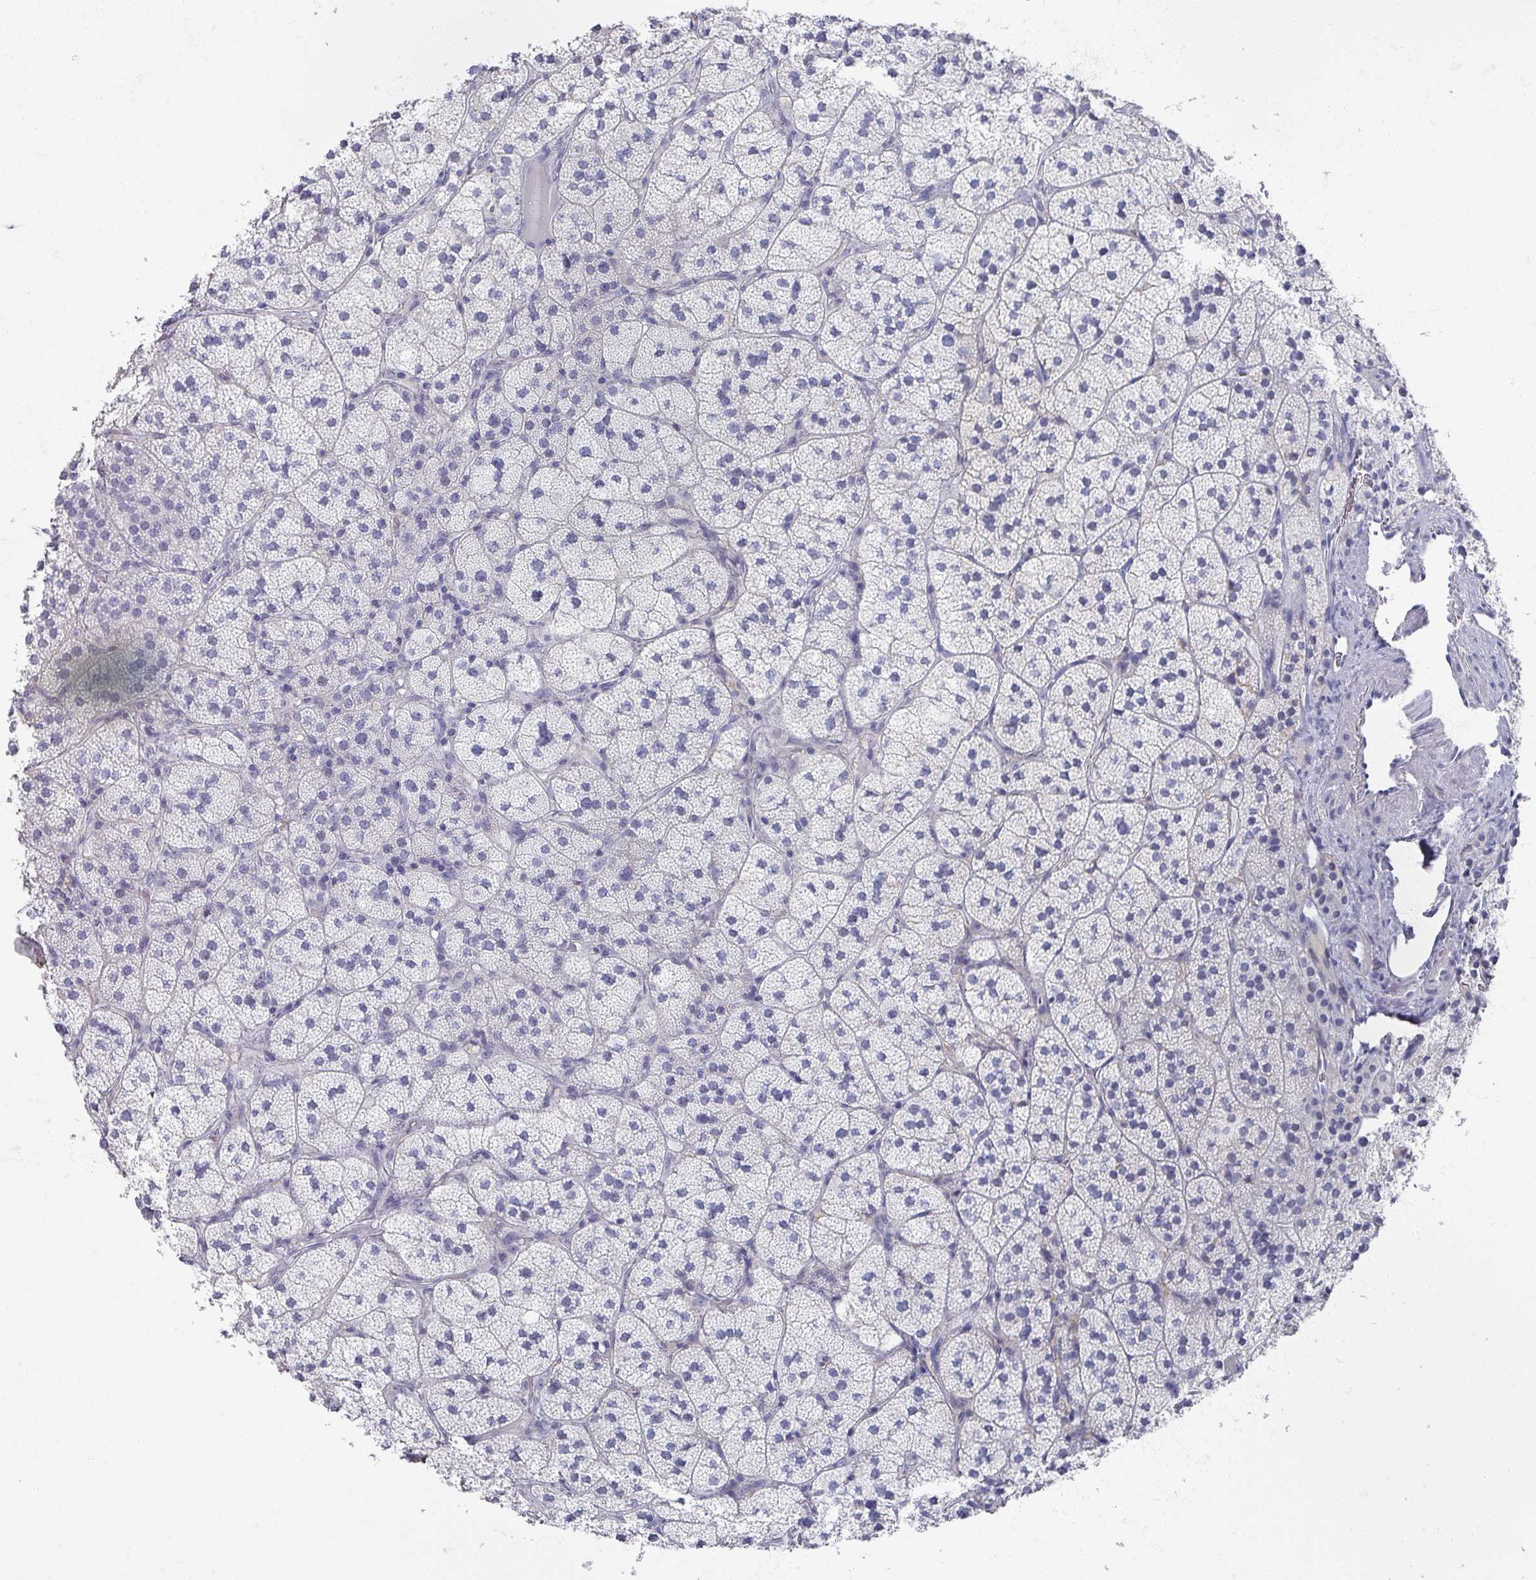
{"staining": {"intensity": "negative", "quantity": "none", "location": "none"}, "tissue": "adrenal gland", "cell_type": "Glandular cells", "image_type": "normal", "snomed": [{"axis": "morphology", "description": "Normal tissue, NOS"}, {"axis": "topography", "description": "Adrenal gland"}], "caption": "Immunohistochemistry (IHC) image of normal adrenal gland stained for a protein (brown), which reveals no staining in glandular cells. (Brightfield microscopy of DAB immunohistochemistry at high magnification).", "gene": "OMG", "patient": {"sex": "female", "age": 58}}